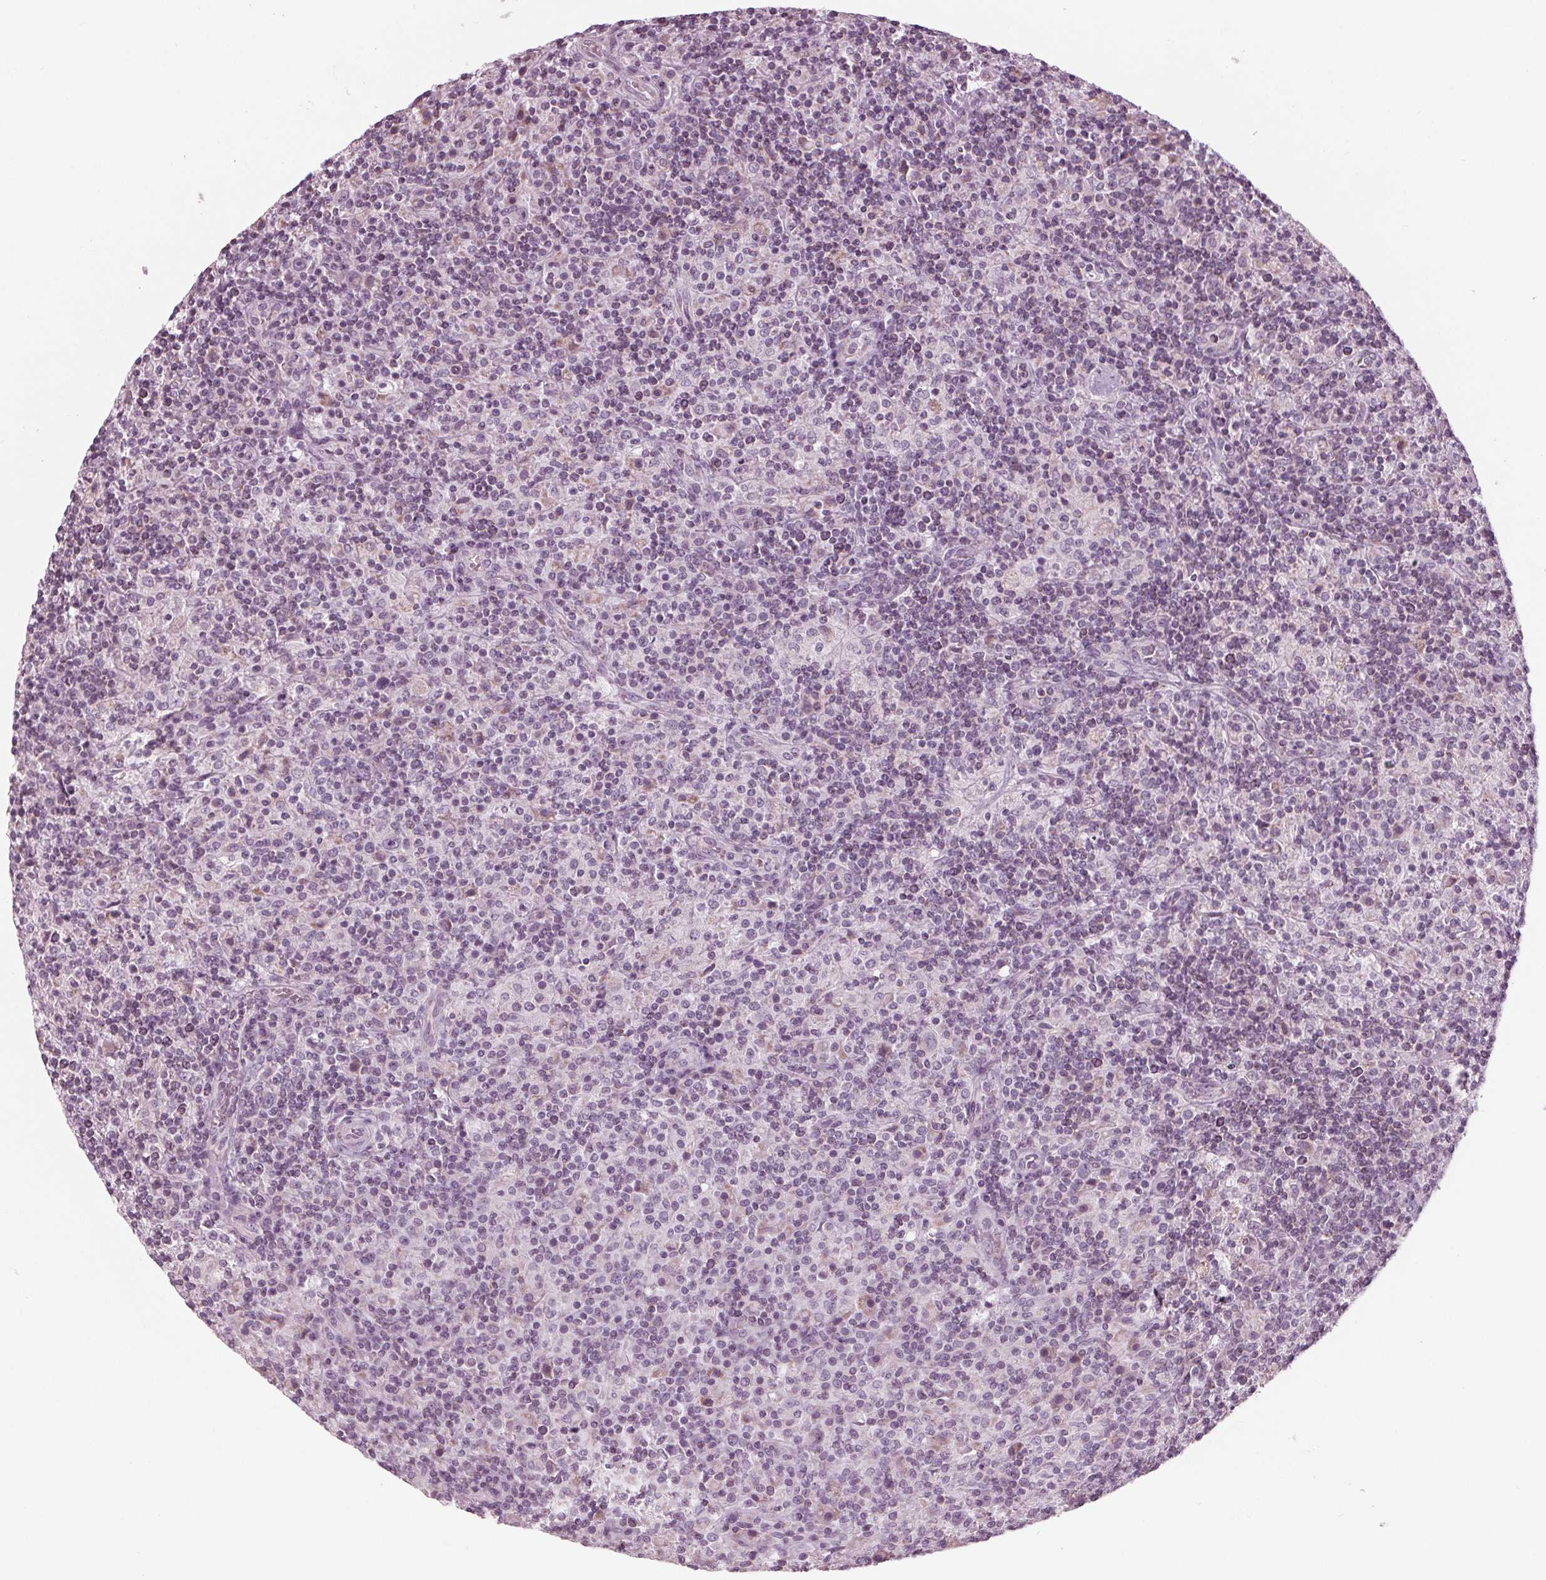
{"staining": {"intensity": "negative", "quantity": "none", "location": "none"}, "tissue": "lymphoma", "cell_type": "Tumor cells", "image_type": "cancer", "snomed": [{"axis": "morphology", "description": "Hodgkin's disease, NOS"}, {"axis": "topography", "description": "Lymph node"}], "caption": "Histopathology image shows no significant protein staining in tumor cells of Hodgkin's disease.", "gene": "CLN6", "patient": {"sex": "male", "age": 70}}